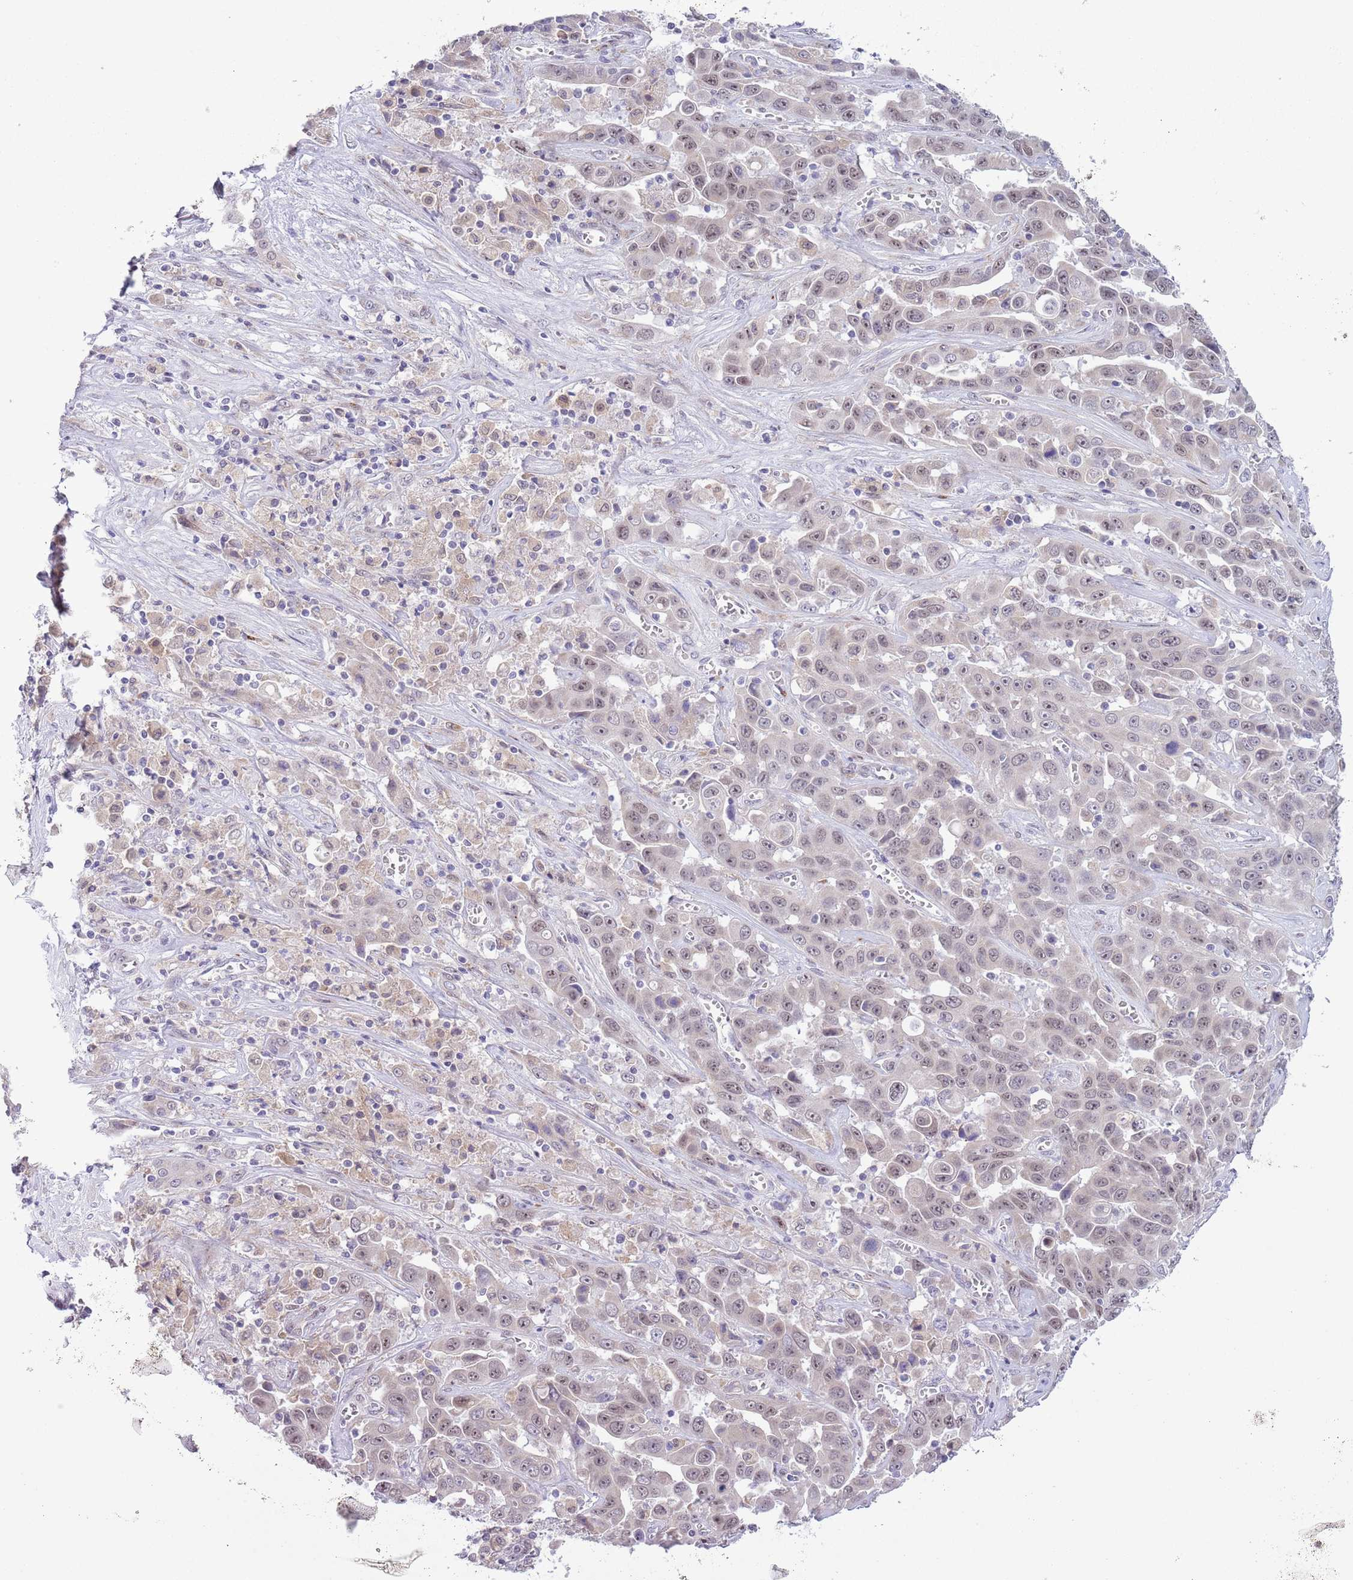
{"staining": {"intensity": "weak", "quantity": "25%-75%", "location": "nuclear"}, "tissue": "liver cancer", "cell_type": "Tumor cells", "image_type": "cancer", "snomed": [{"axis": "morphology", "description": "Cholangiocarcinoma"}, {"axis": "topography", "description": "Liver"}], "caption": "Brown immunohistochemical staining in cholangiocarcinoma (liver) exhibits weak nuclear expression in approximately 25%-75% of tumor cells.", "gene": "ZNF576", "patient": {"sex": "female", "age": 52}}